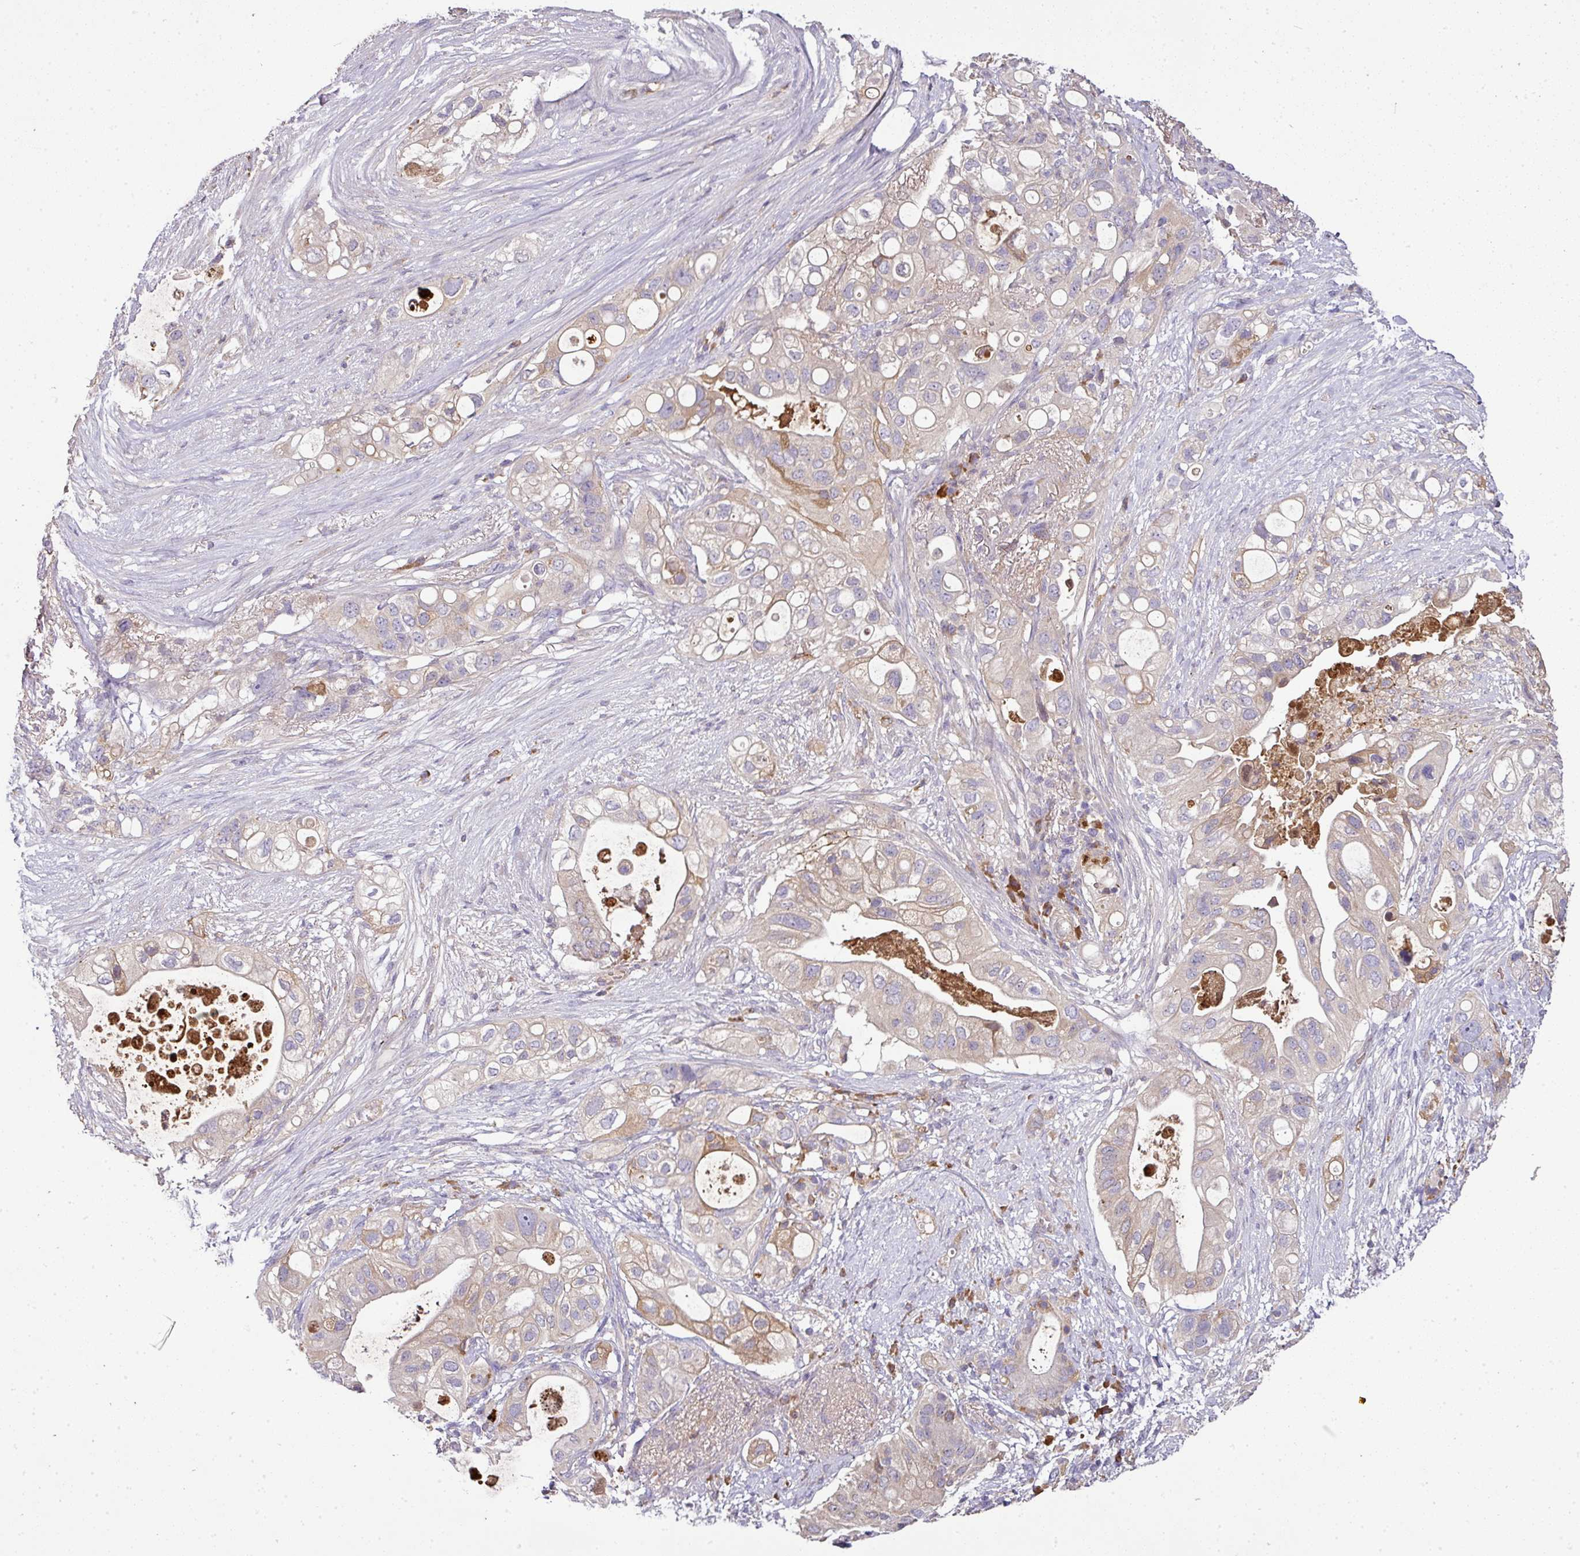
{"staining": {"intensity": "weak", "quantity": "<25%", "location": "cytoplasmic/membranous"}, "tissue": "pancreatic cancer", "cell_type": "Tumor cells", "image_type": "cancer", "snomed": [{"axis": "morphology", "description": "Adenocarcinoma, NOS"}, {"axis": "topography", "description": "Pancreas"}], "caption": "Tumor cells show no significant staining in pancreatic cancer.", "gene": "CAB39L", "patient": {"sex": "female", "age": 72}}